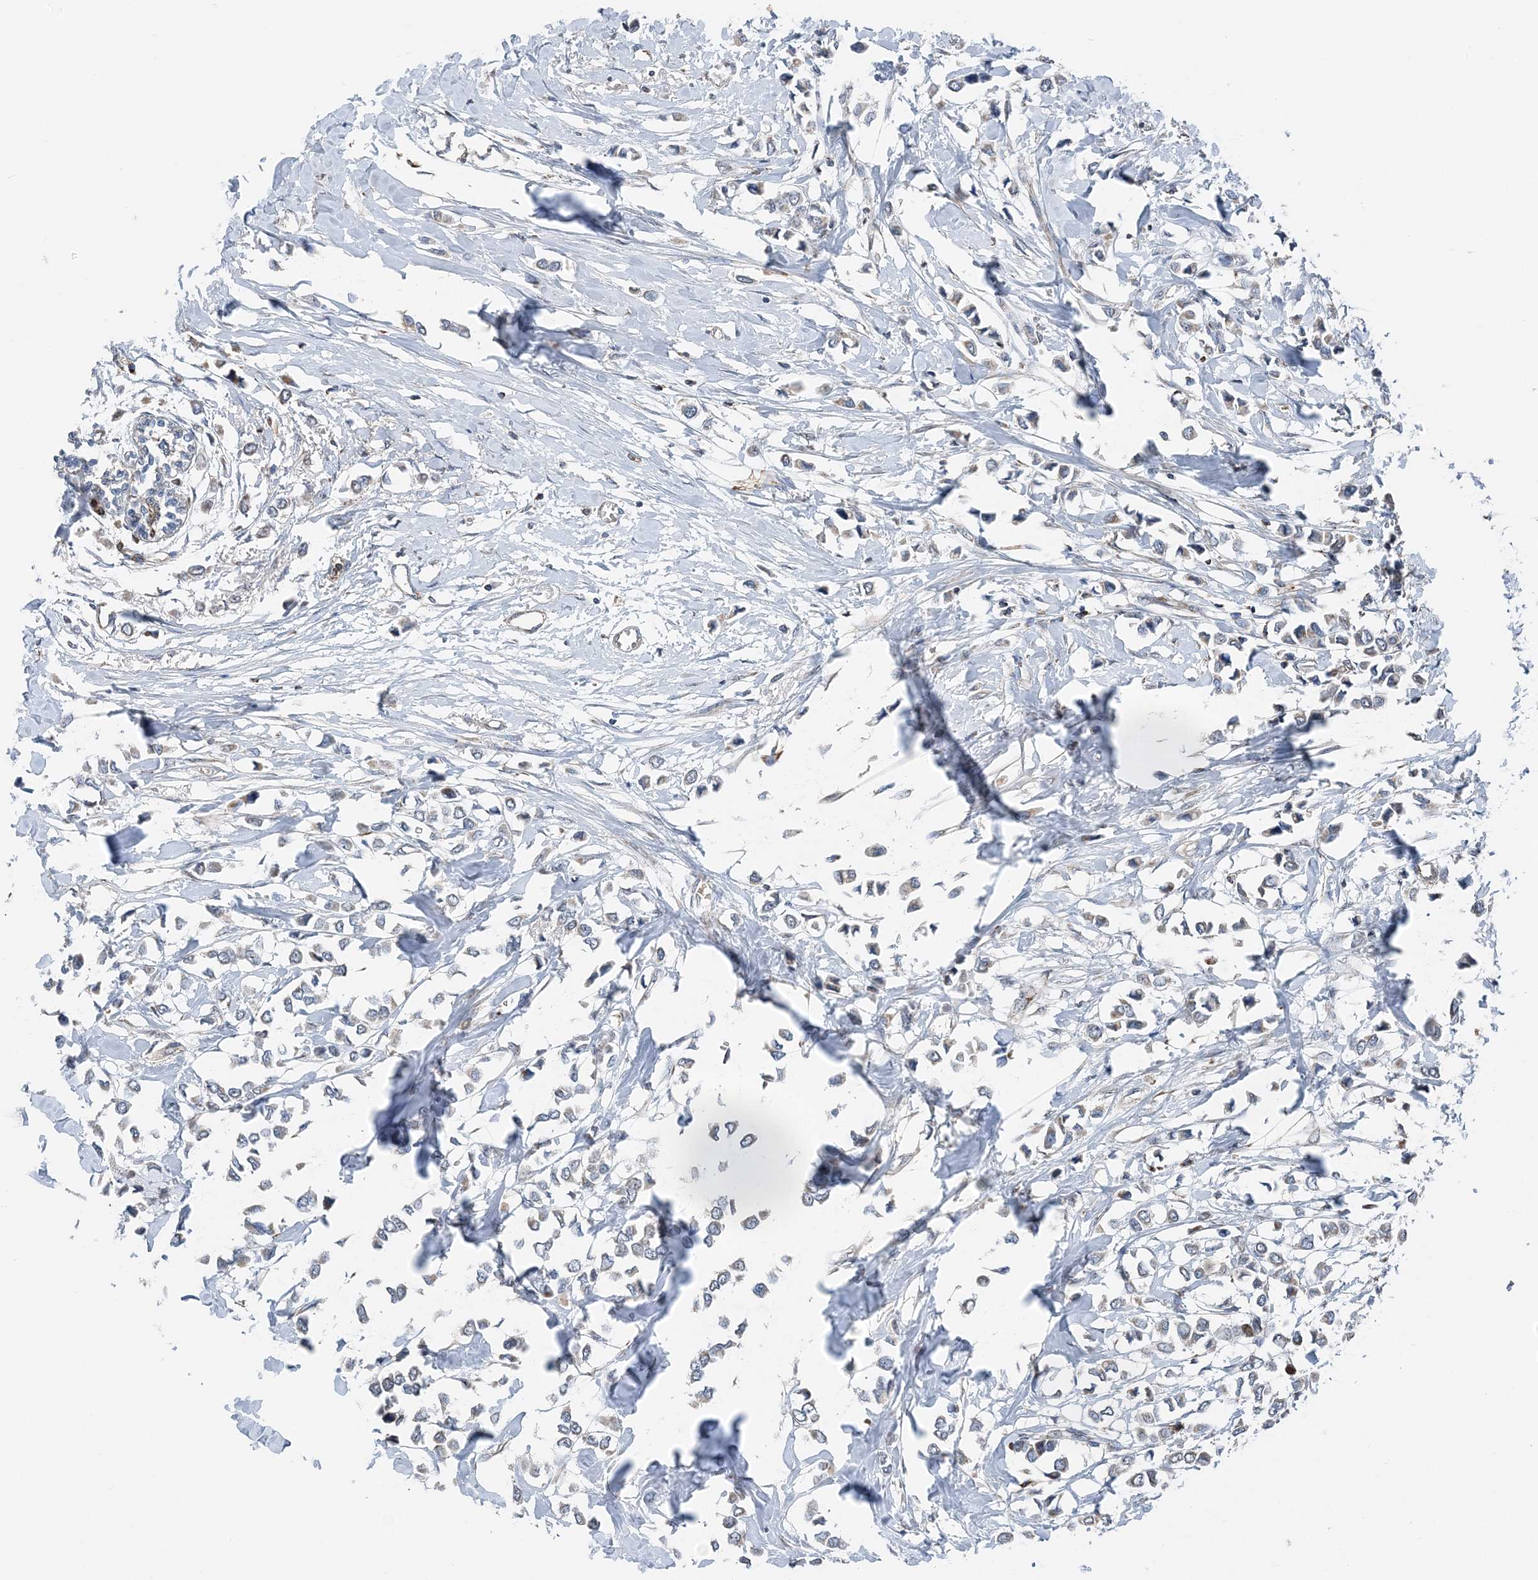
{"staining": {"intensity": "negative", "quantity": "none", "location": "none"}, "tissue": "breast cancer", "cell_type": "Tumor cells", "image_type": "cancer", "snomed": [{"axis": "morphology", "description": "Lobular carcinoma"}, {"axis": "topography", "description": "Breast"}], "caption": "DAB (3,3'-diaminobenzidine) immunohistochemical staining of lobular carcinoma (breast) reveals no significant expression in tumor cells.", "gene": "SPRY2", "patient": {"sex": "female", "age": 51}}